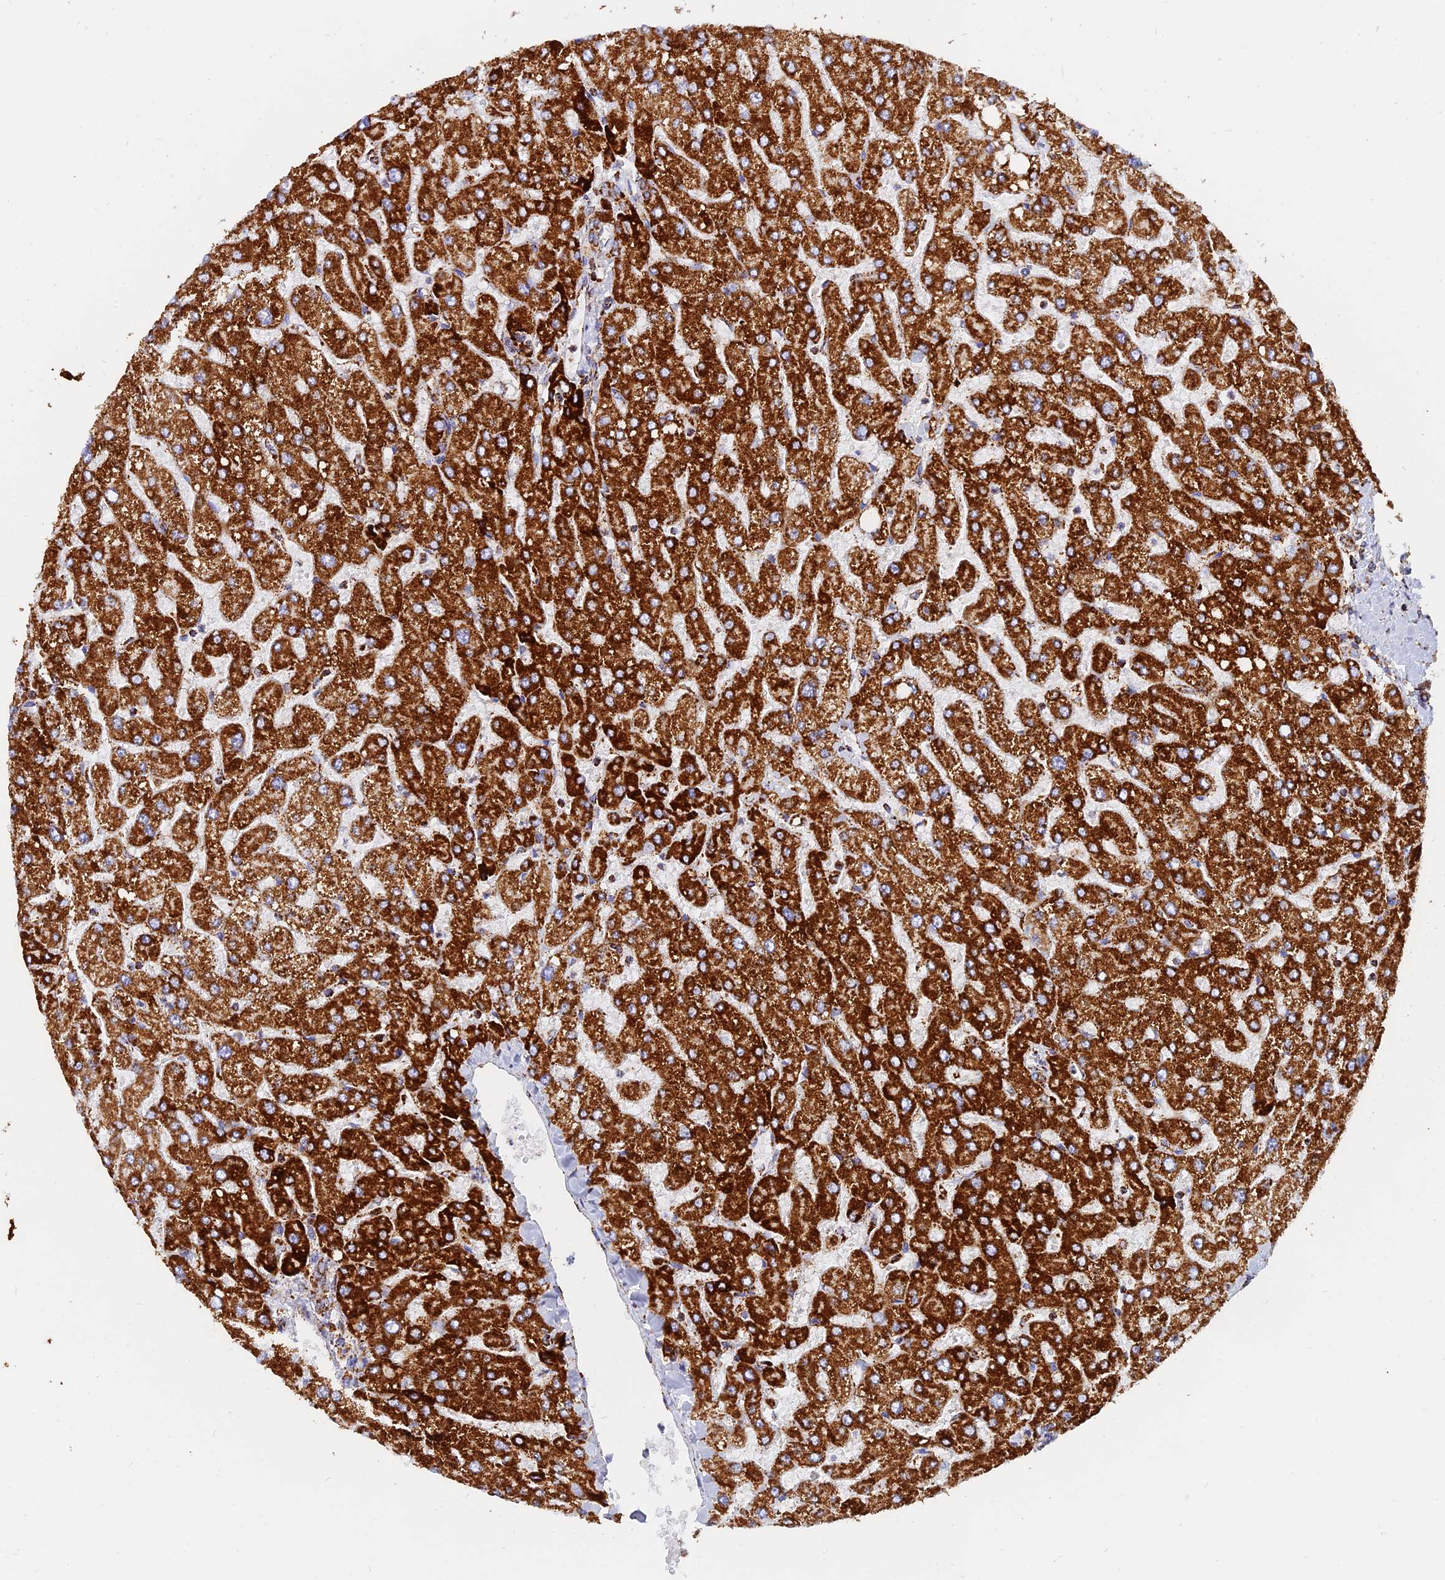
{"staining": {"intensity": "moderate", "quantity": ">75%", "location": "cytoplasmic/membranous"}, "tissue": "liver", "cell_type": "Cholangiocytes", "image_type": "normal", "snomed": [{"axis": "morphology", "description": "Normal tissue, NOS"}, {"axis": "topography", "description": "Liver"}], "caption": "Immunohistochemistry (IHC) image of benign liver stained for a protein (brown), which shows medium levels of moderate cytoplasmic/membranous staining in about >75% of cholangiocytes.", "gene": "NDUFB6", "patient": {"sex": "male", "age": 55}}